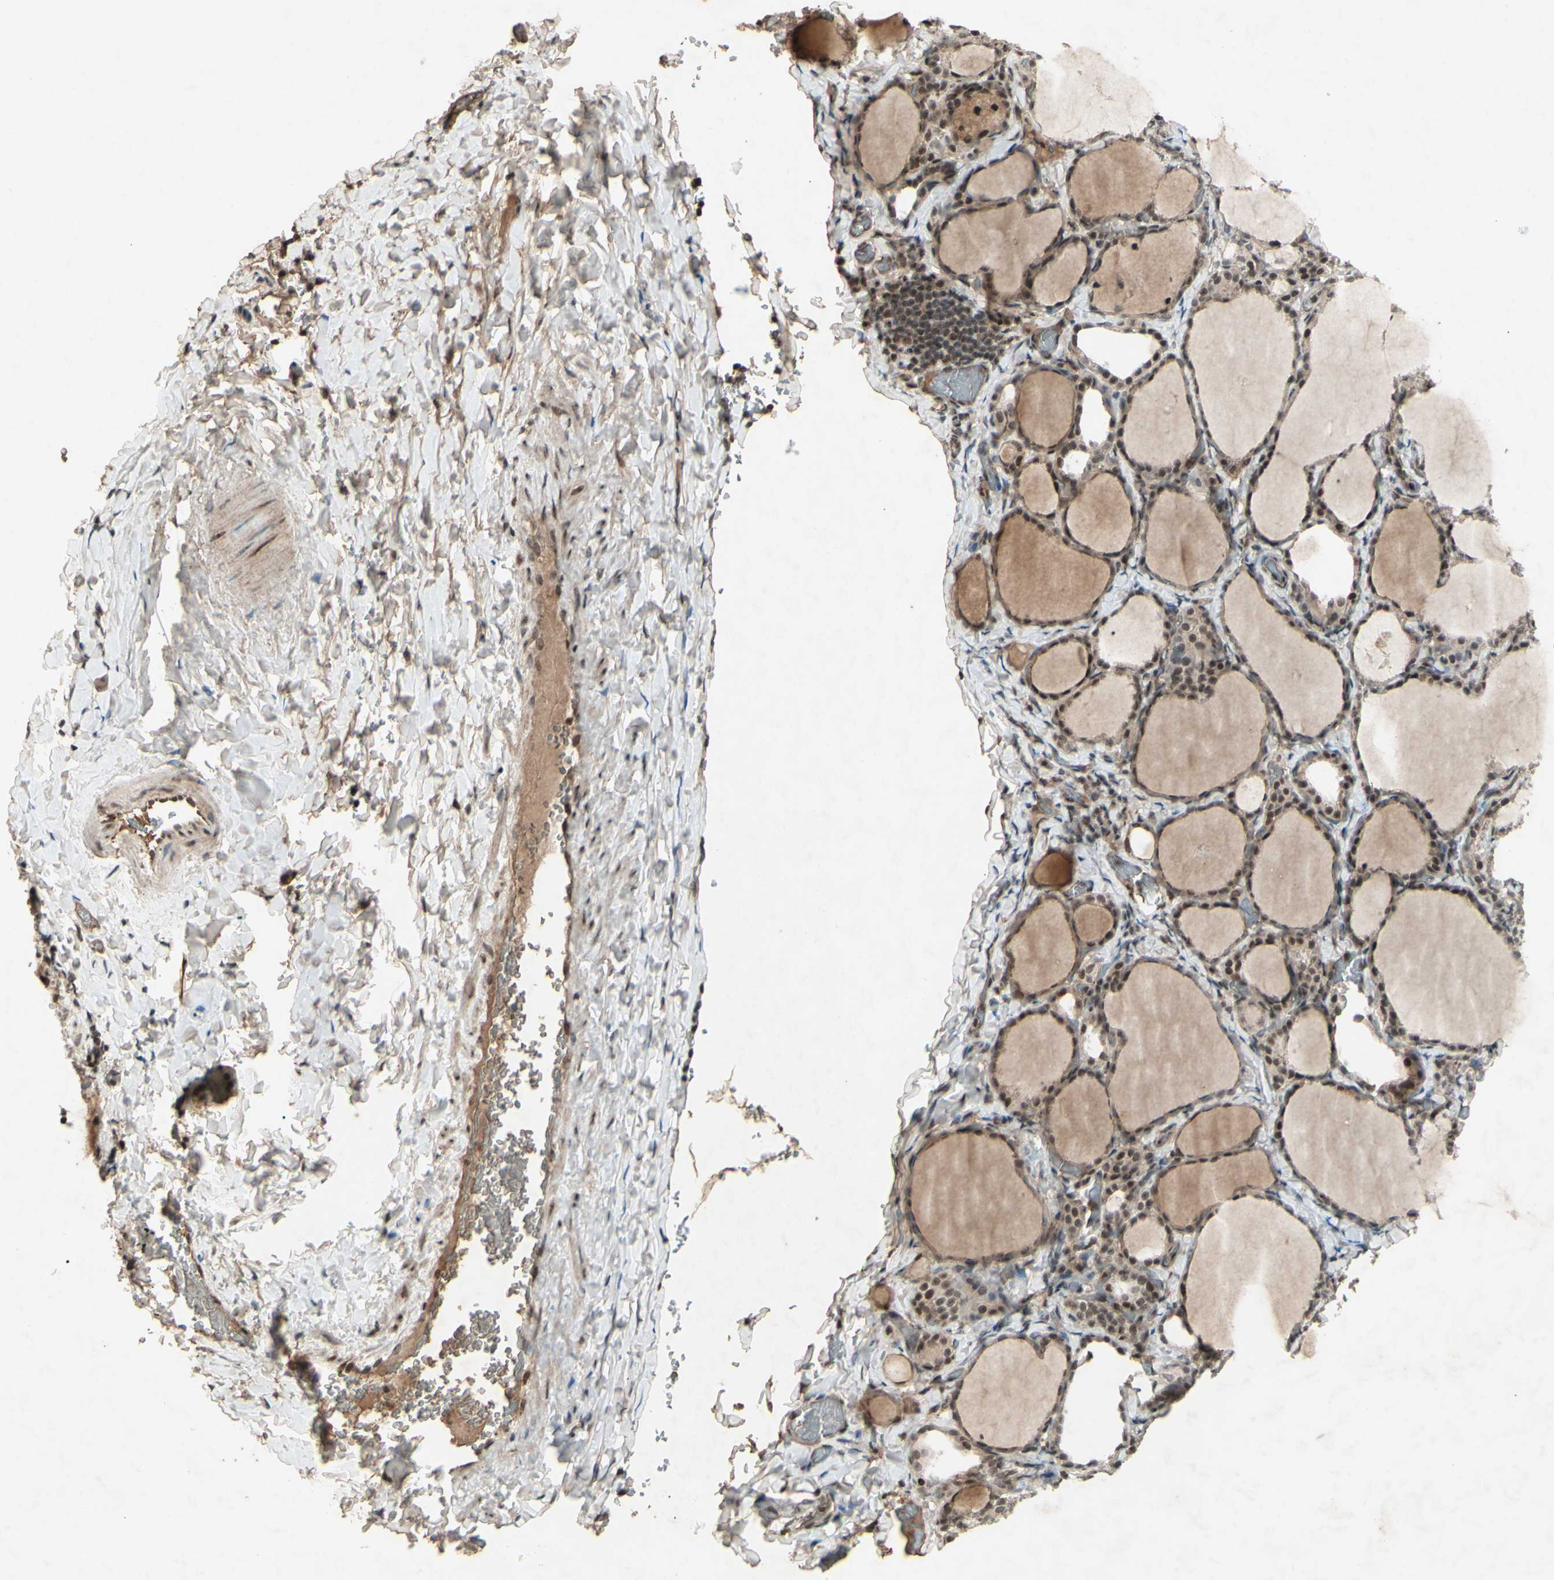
{"staining": {"intensity": "moderate", "quantity": ">75%", "location": "nuclear"}, "tissue": "thyroid gland", "cell_type": "Glandular cells", "image_type": "normal", "snomed": [{"axis": "morphology", "description": "Normal tissue, NOS"}, {"axis": "morphology", "description": "Papillary adenocarcinoma, NOS"}, {"axis": "topography", "description": "Thyroid gland"}], "caption": "This histopathology image exhibits immunohistochemistry (IHC) staining of normal human thyroid gland, with medium moderate nuclear expression in approximately >75% of glandular cells.", "gene": "SNW1", "patient": {"sex": "female", "age": 30}}